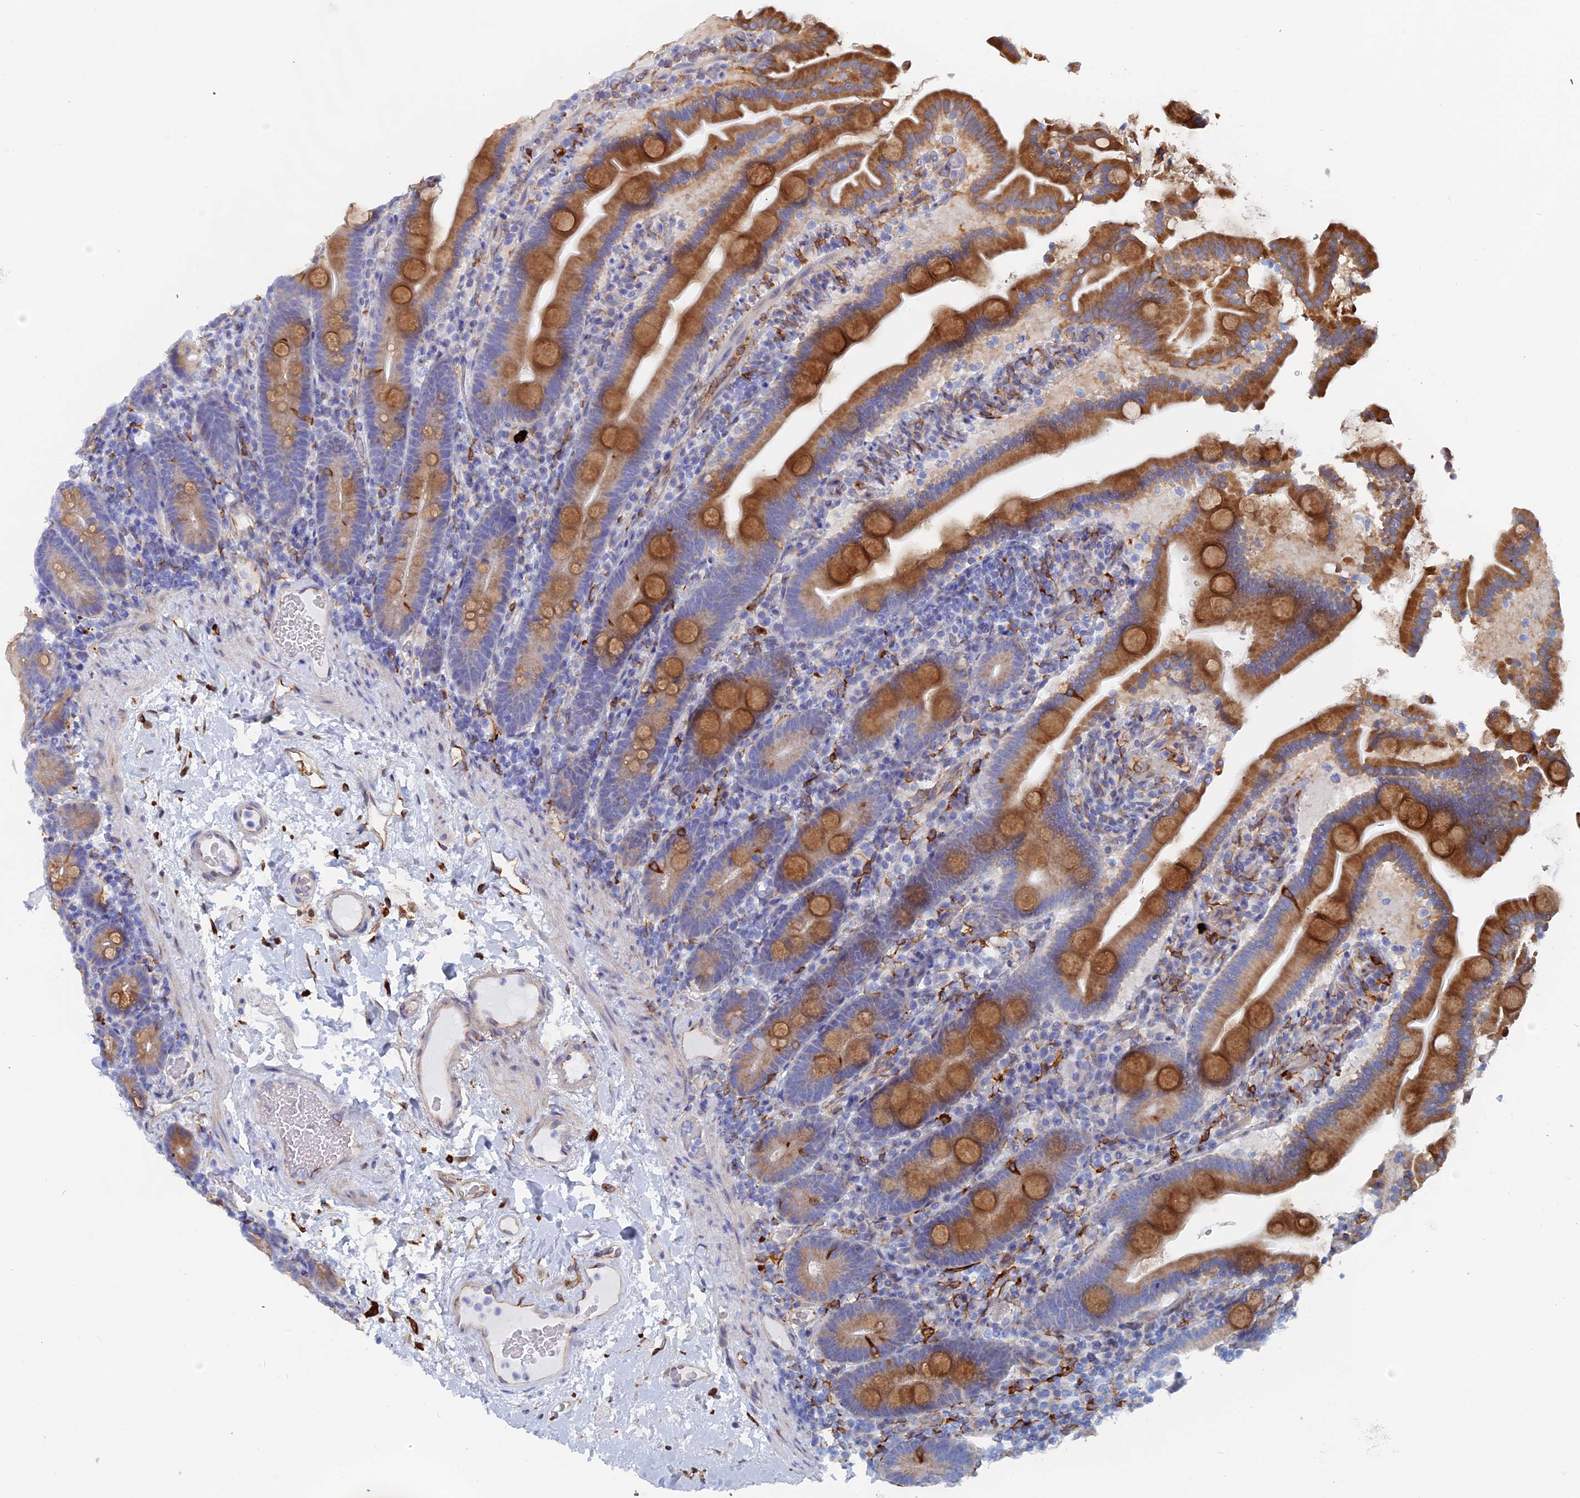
{"staining": {"intensity": "strong", "quantity": ">75%", "location": "cytoplasmic/membranous"}, "tissue": "duodenum", "cell_type": "Glandular cells", "image_type": "normal", "snomed": [{"axis": "morphology", "description": "Normal tissue, NOS"}, {"axis": "topography", "description": "Duodenum"}], "caption": "A brown stain shows strong cytoplasmic/membranous positivity of a protein in glandular cells of unremarkable duodenum. The staining is performed using DAB brown chromogen to label protein expression. The nuclei are counter-stained blue using hematoxylin.", "gene": "COG7", "patient": {"sex": "male", "age": 55}}